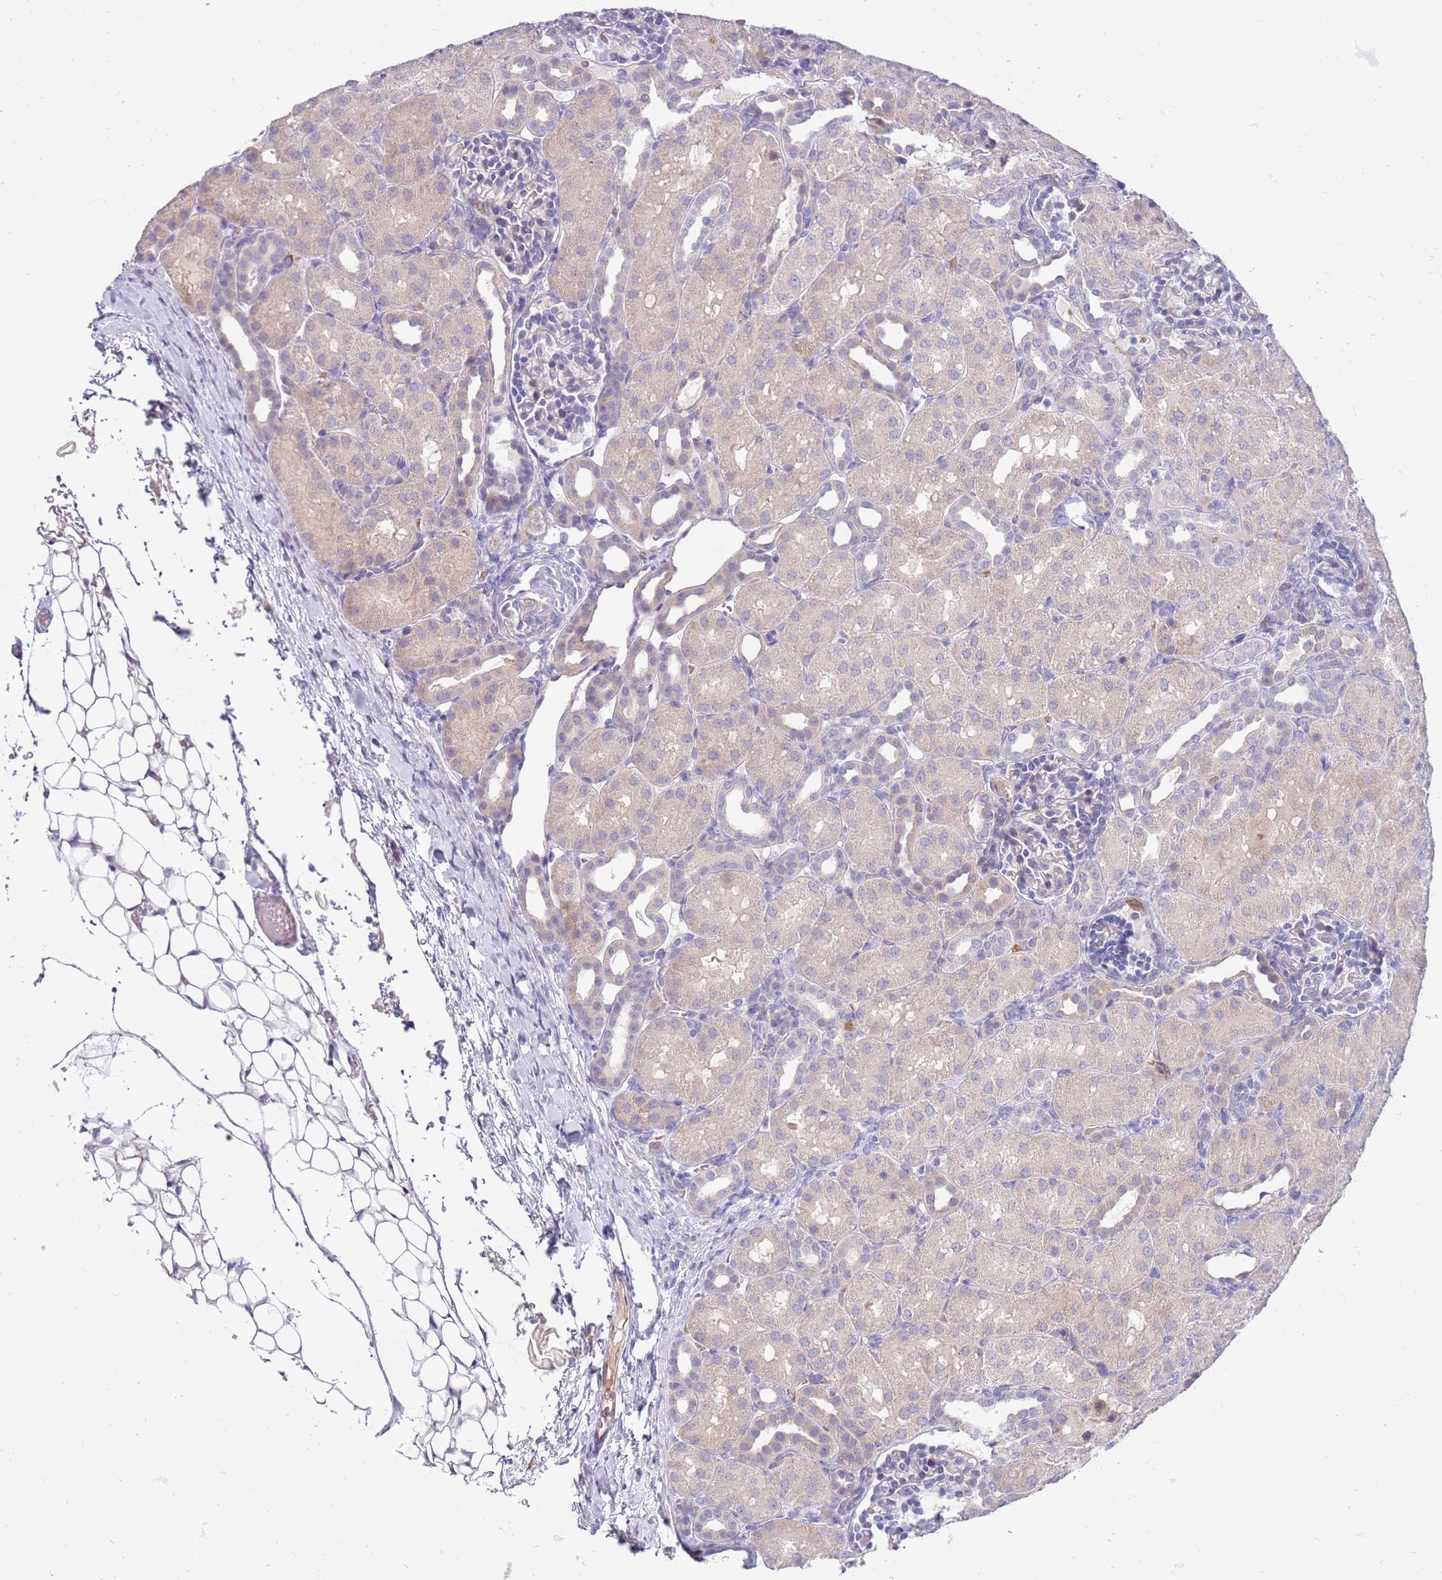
{"staining": {"intensity": "negative", "quantity": "none", "location": "none"}, "tissue": "kidney", "cell_type": "Cells in glomeruli", "image_type": "normal", "snomed": [{"axis": "morphology", "description": "Normal tissue, NOS"}, {"axis": "topography", "description": "Kidney"}], "caption": "High magnification brightfield microscopy of benign kidney stained with DAB (3,3'-diaminobenzidine) (brown) and counterstained with hematoxylin (blue): cells in glomeruli show no significant expression. (Stains: DAB (3,3'-diaminobenzidine) immunohistochemistry with hematoxylin counter stain, Microscopy: brightfield microscopy at high magnification).", "gene": "NMUR2", "patient": {"sex": "male", "age": 1}}